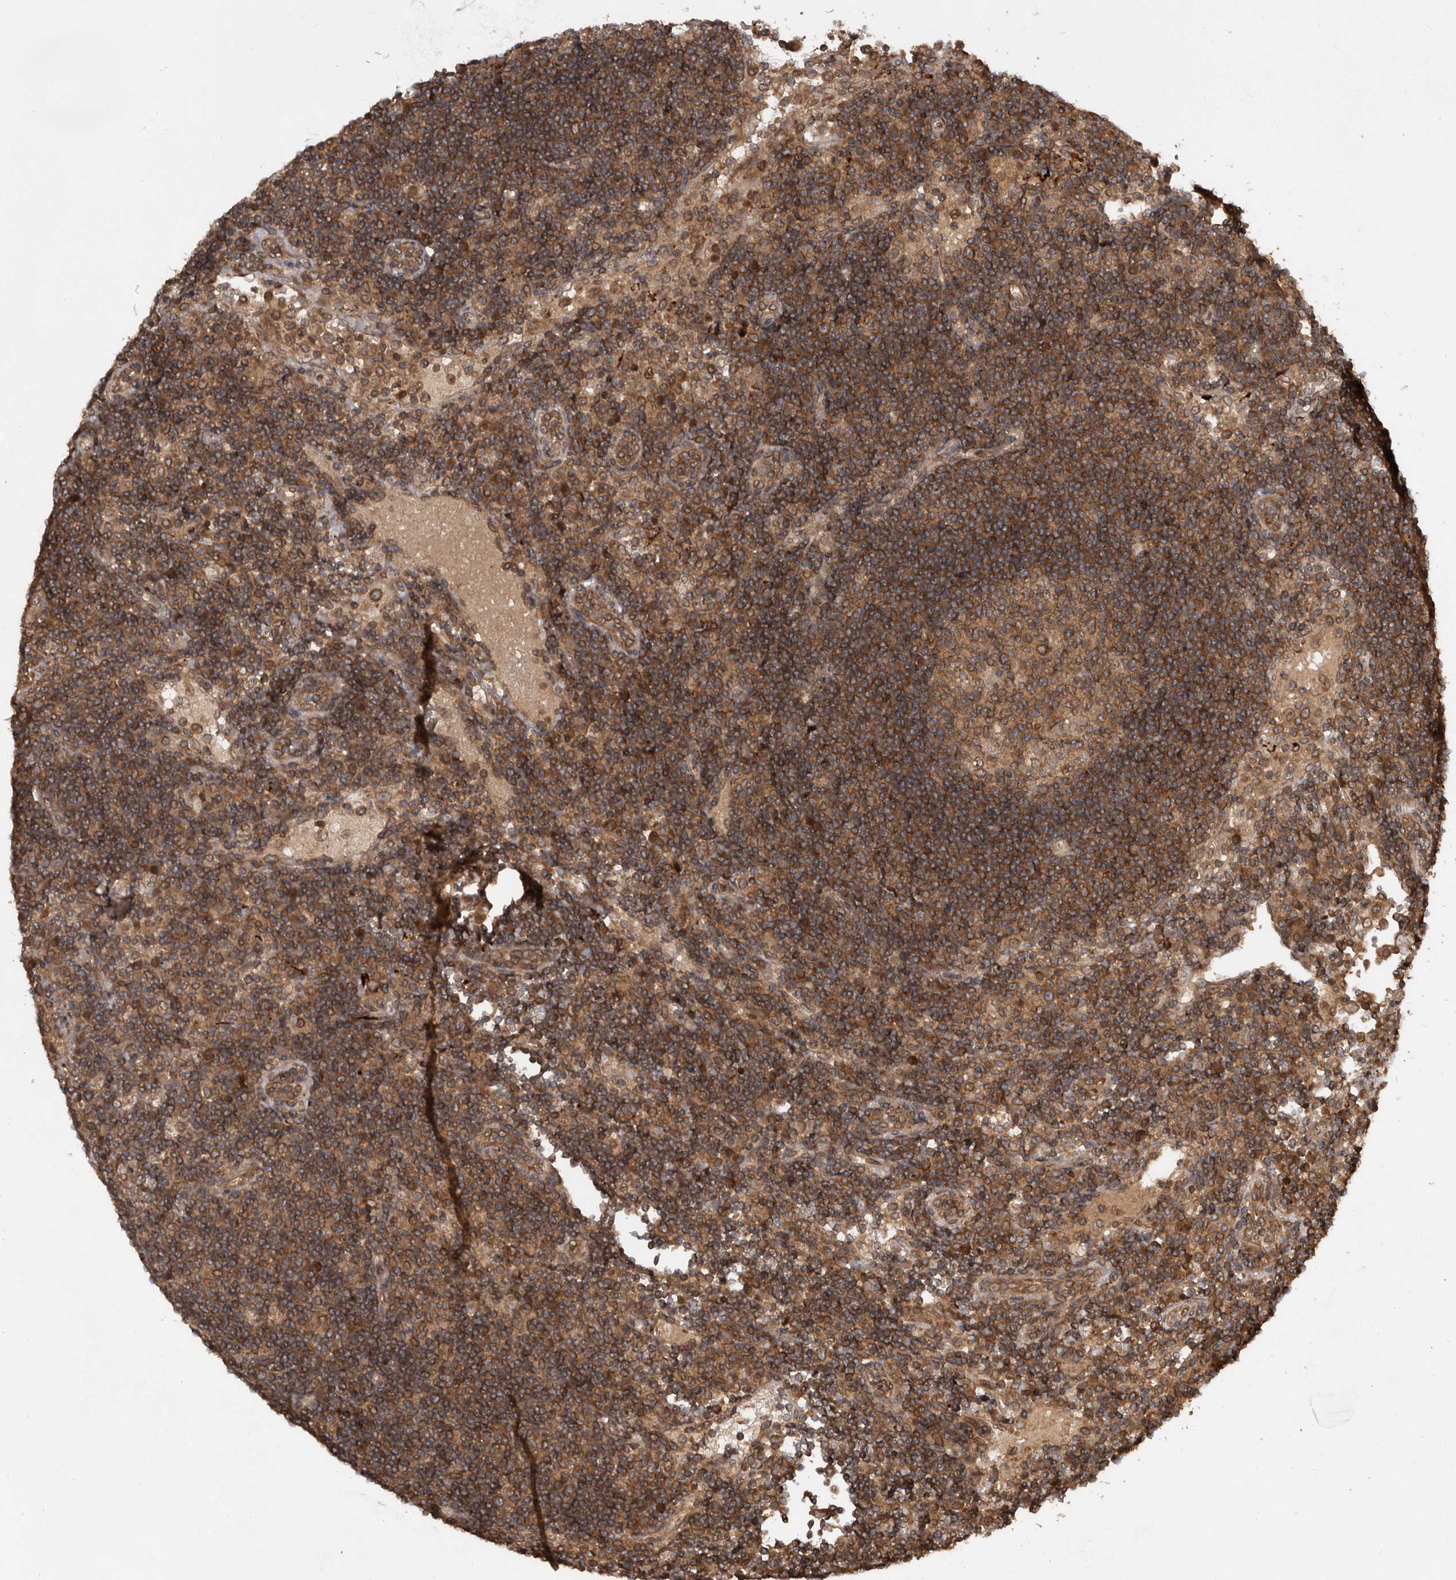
{"staining": {"intensity": "moderate", "quantity": "25%-75%", "location": "cytoplasmic/membranous"}, "tissue": "lymph node", "cell_type": "Germinal center cells", "image_type": "normal", "snomed": [{"axis": "morphology", "description": "Normal tissue, NOS"}, {"axis": "topography", "description": "Lymph node"}], "caption": "High-magnification brightfield microscopy of unremarkable lymph node stained with DAB (brown) and counterstained with hematoxylin (blue). germinal center cells exhibit moderate cytoplasmic/membranous expression is present in about25%-75% of cells.", "gene": "STK36", "patient": {"sex": "female", "age": 53}}